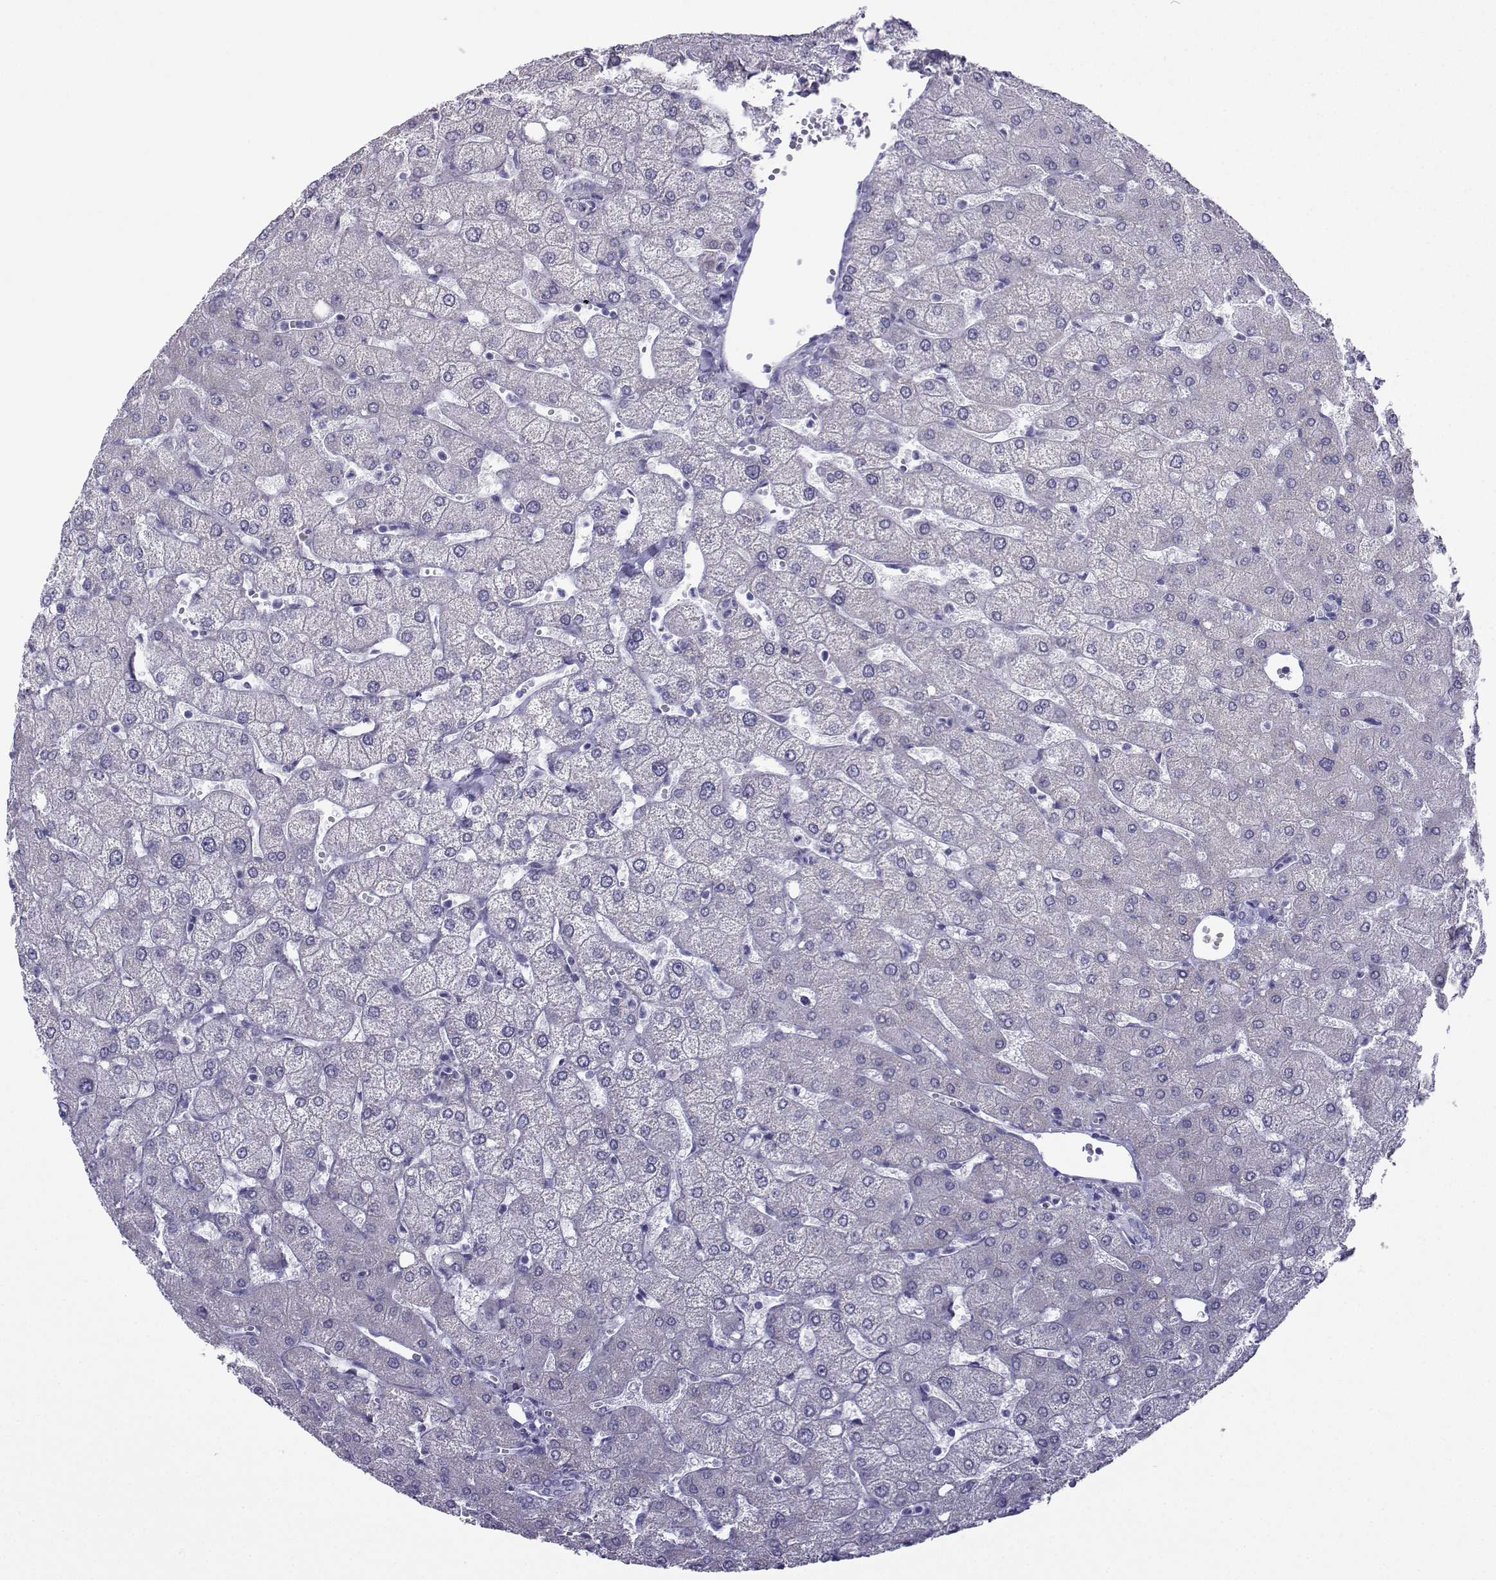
{"staining": {"intensity": "negative", "quantity": "none", "location": "none"}, "tissue": "liver", "cell_type": "Cholangiocytes", "image_type": "normal", "snomed": [{"axis": "morphology", "description": "Normal tissue, NOS"}, {"axis": "topography", "description": "Liver"}], "caption": "There is no significant staining in cholangiocytes of liver. (Immunohistochemistry, brightfield microscopy, high magnification).", "gene": "KIF17", "patient": {"sex": "female", "age": 54}}